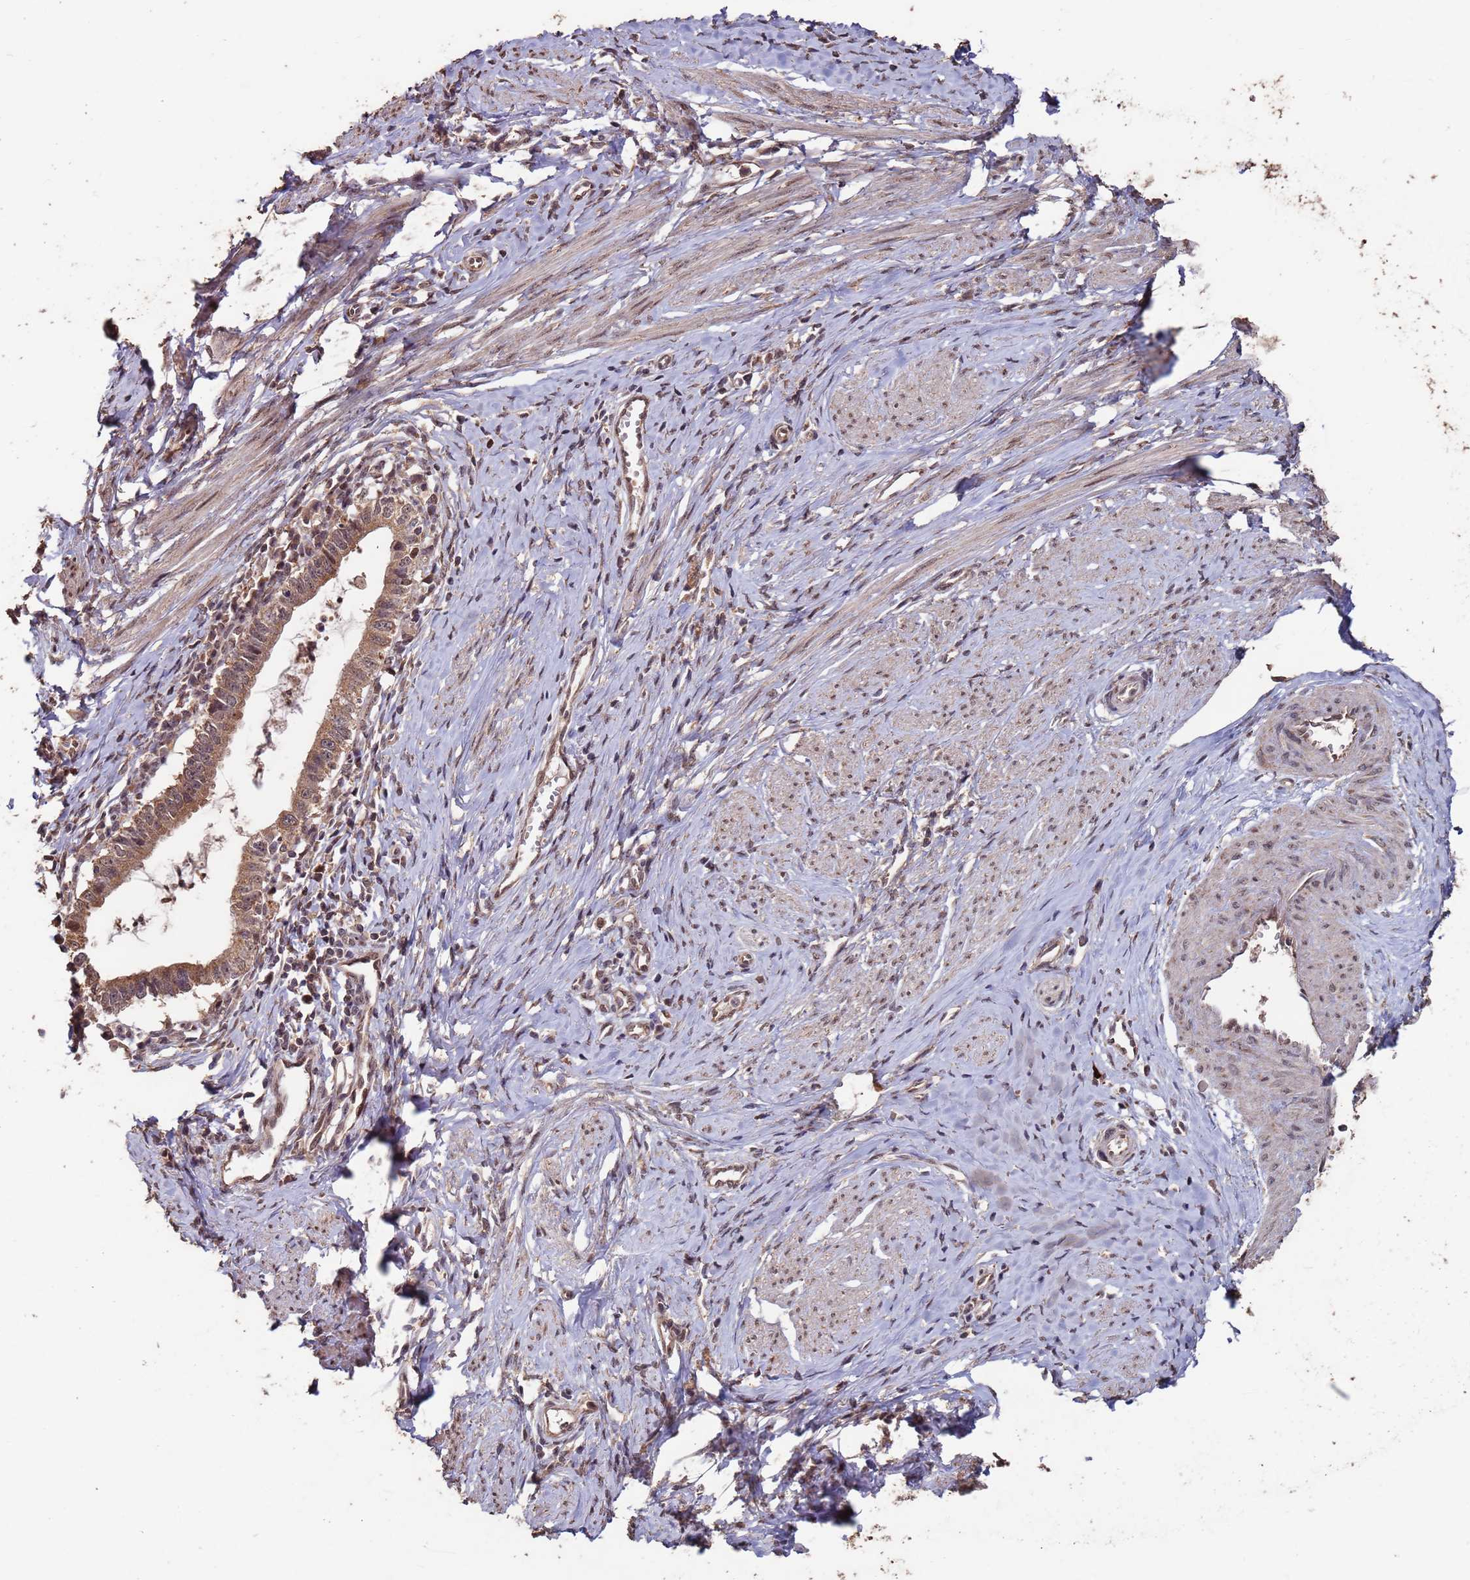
{"staining": {"intensity": "moderate", "quantity": ">75%", "location": "cytoplasmic/membranous"}, "tissue": "cervical cancer", "cell_type": "Tumor cells", "image_type": "cancer", "snomed": [{"axis": "morphology", "description": "Adenocarcinoma, NOS"}, {"axis": "topography", "description": "Cervix"}], "caption": "IHC of human cervical cancer displays medium levels of moderate cytoplasmic/membranous positivity in about >75% of tumor cells.", "gene": "PRR7", "patient": {"sex": "female", "age": 36}}